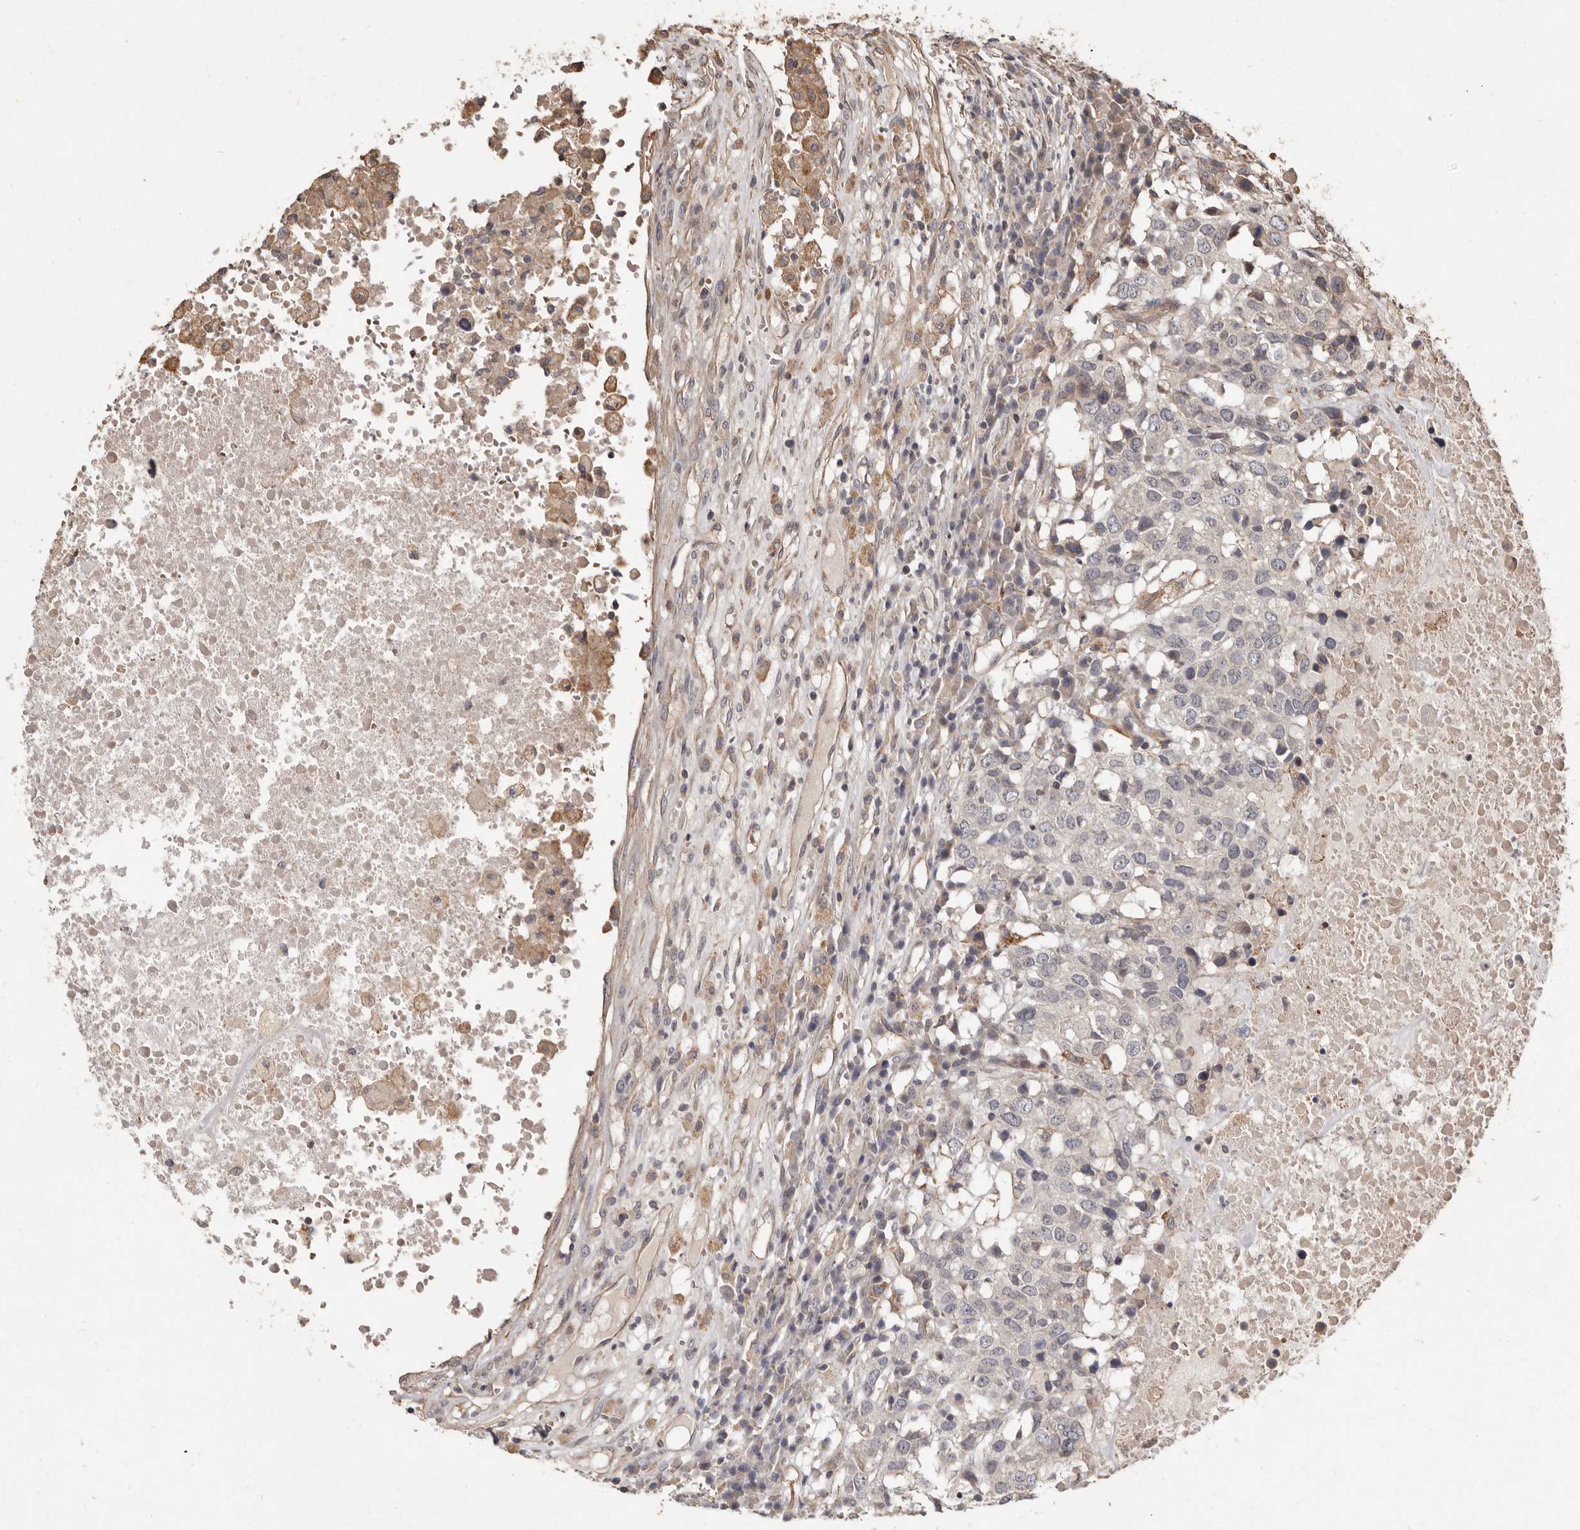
{"staining": {"intensity": "negative", "quantity": "none", "location": "none"}, "tissue": "head and neck cancer", "cell_type": "Tumor cells", "image_type": "cancer", "snomed": [{"axis": "morphology", "description": "Squamous cell carcinoma, NOS"}, {"axis": "topography", "description": "Head-Neck"}], "caption": "Immunohistochemistry (IHC) histopathology image of human head and neck squamous cell carcinoma stained for a protein (brown), which displays no expression in tumor cells.", "gene": "SEMA3A", "patient": {"sex": "male", "age": 66}}